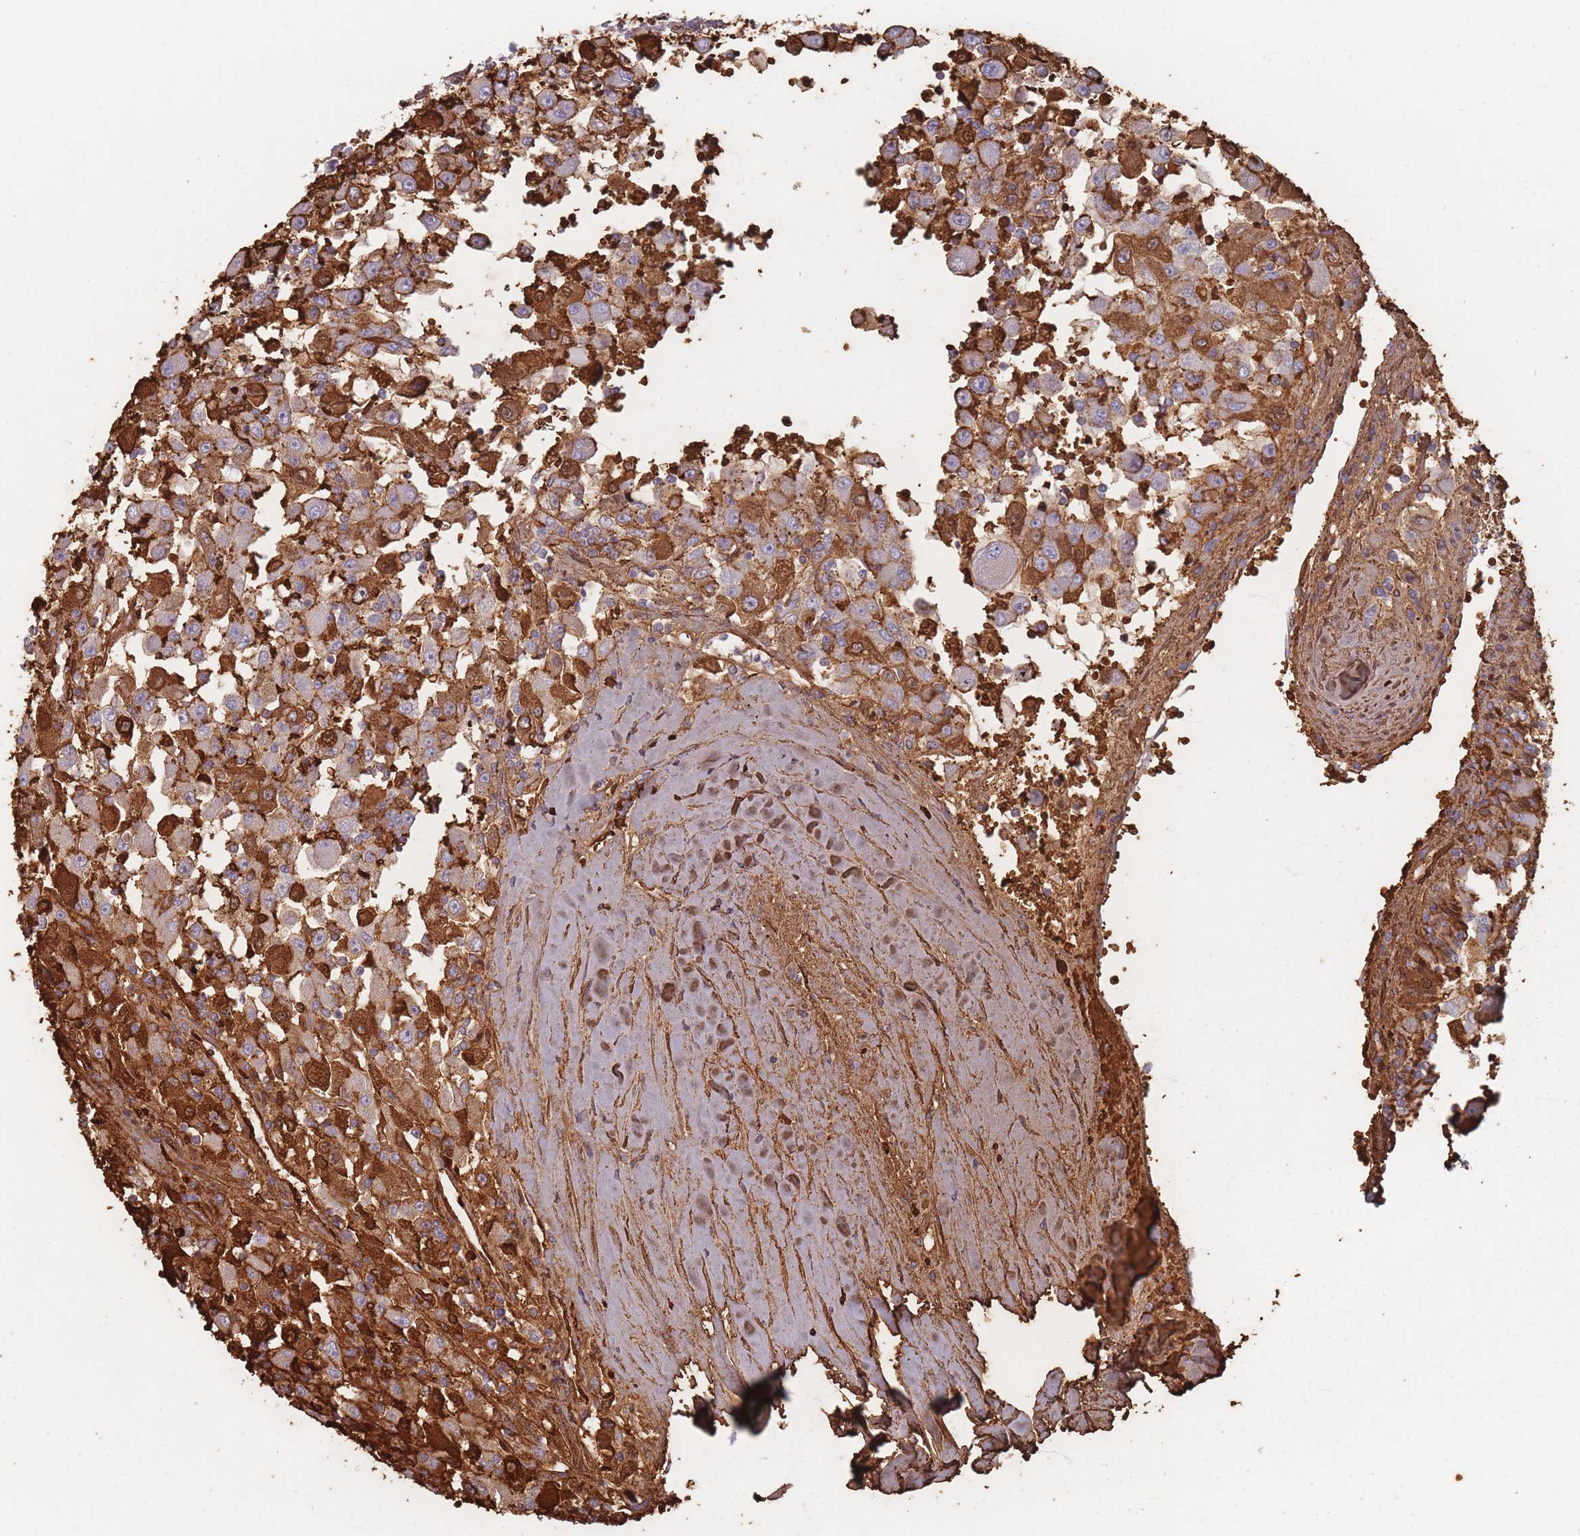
{"staining": {"intensity": "strong", "quantity": "25%-75%", "location": "cytoplasmic/membranous"}, "tissue": "renal cancer", "cell_type": "Tumor cells", "image_type": "cancer", "snomed": [{"axis": "morphology", "description": "Adenocarcinoma, NOS"}, {"axis": "topography", "description": "Kidney"}], "caption": "Protein expression analysis of renal cancer shows strong cytoplasmic/membranous positivity in about 25%-75% of tumor cells.", "gene": "SLC2A6", "patient": {"sex": "female", "age": 67}}